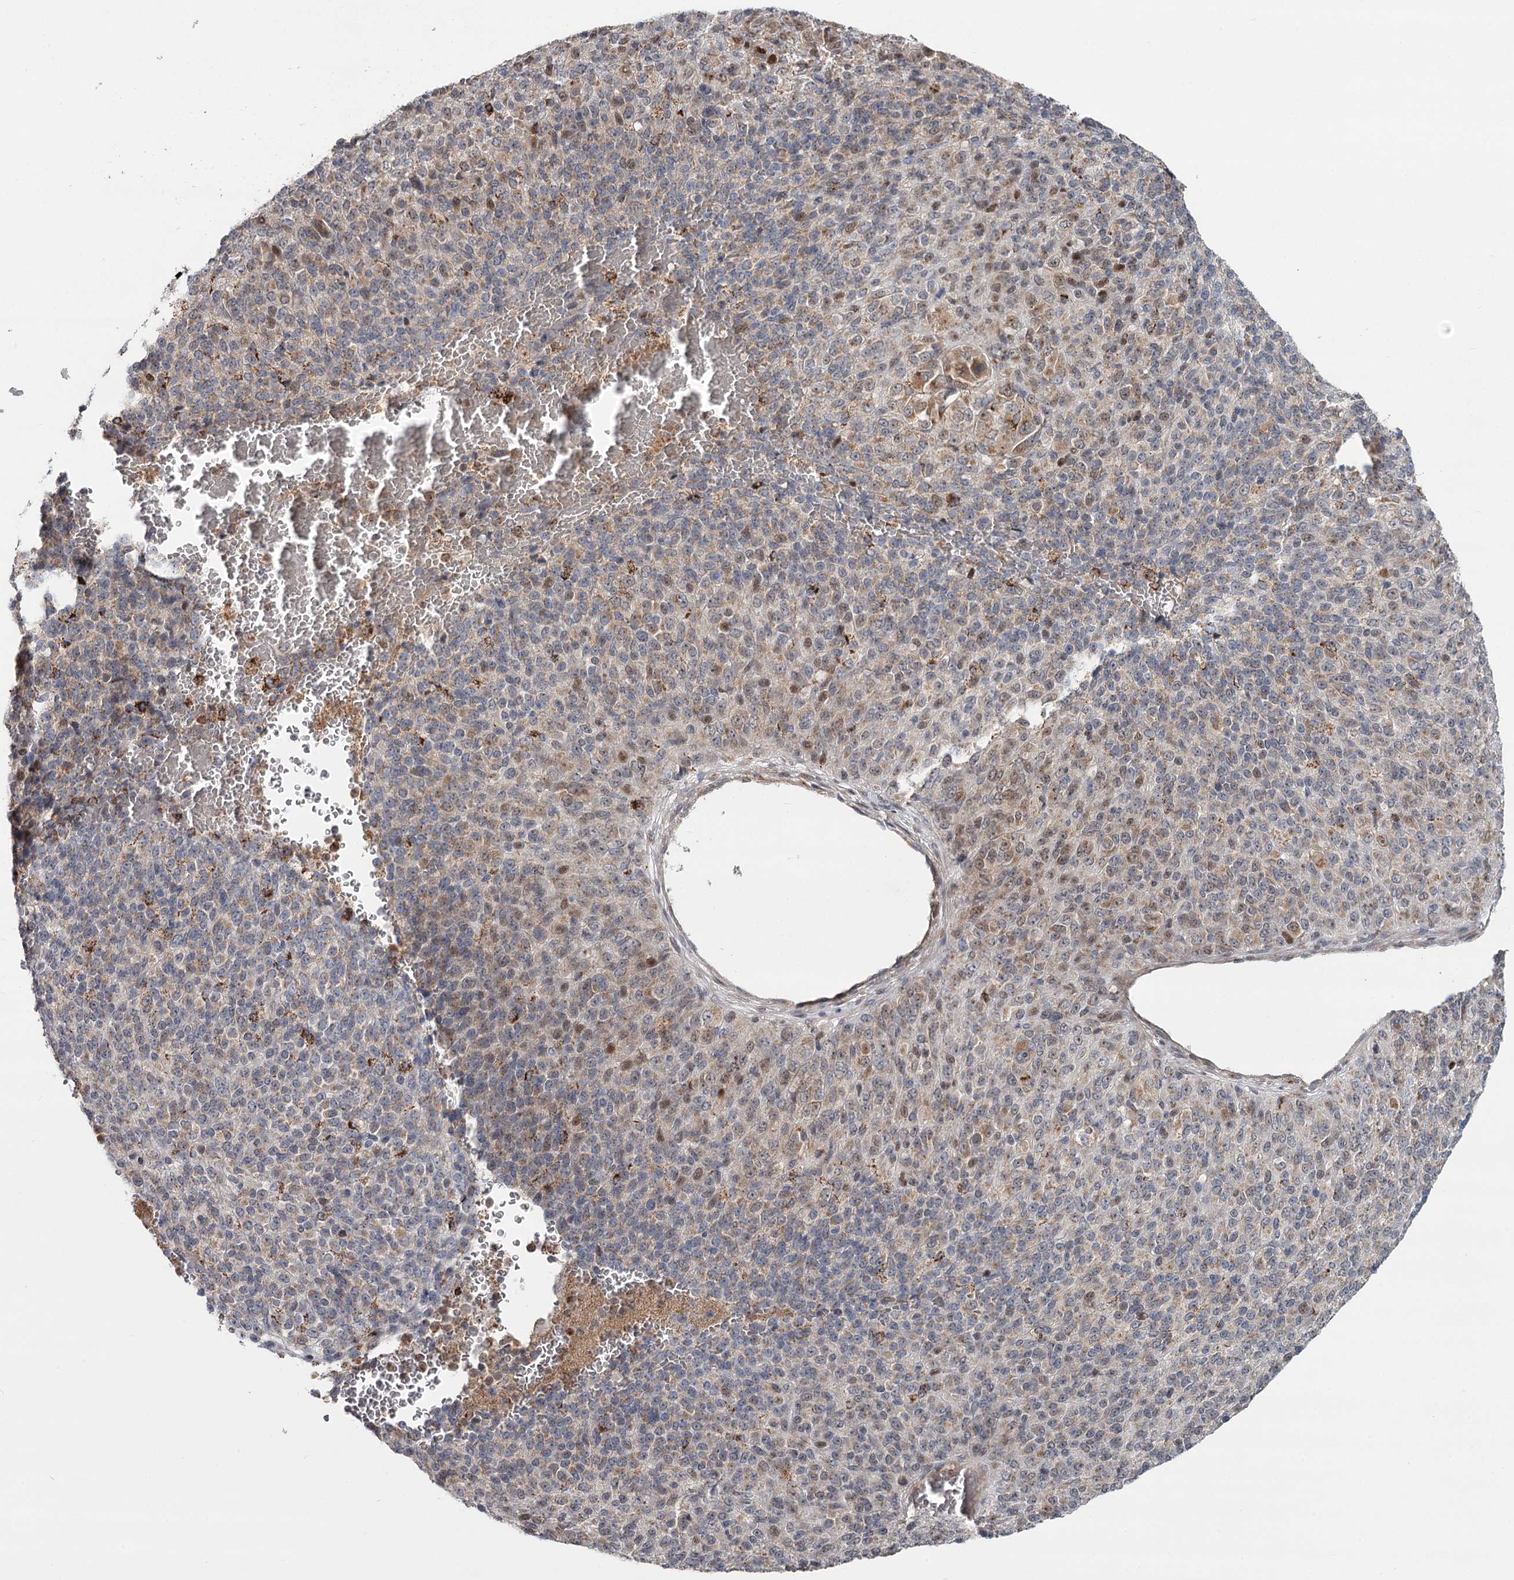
{"staining": {"intensity": "moderate", "quantity": "<25%", "location": "nuclear"}, "tissue": "melanoma", "cell_type": "Tumor cells", "image_type": "cancer", "snomed": [{"axis": "morphology", "description": "Malignant melanoma, Metastatic site"}, {"axis": "topography", "description": "Brain"}], "caption": "Immunohistochemistry of human malignant melanoma (metastatic site) exhibits low levels of moderate nuclear expression in about <25% of tumor cells.", "gene": "CDC123", "patient": {"sex": "female", "age": 56}}